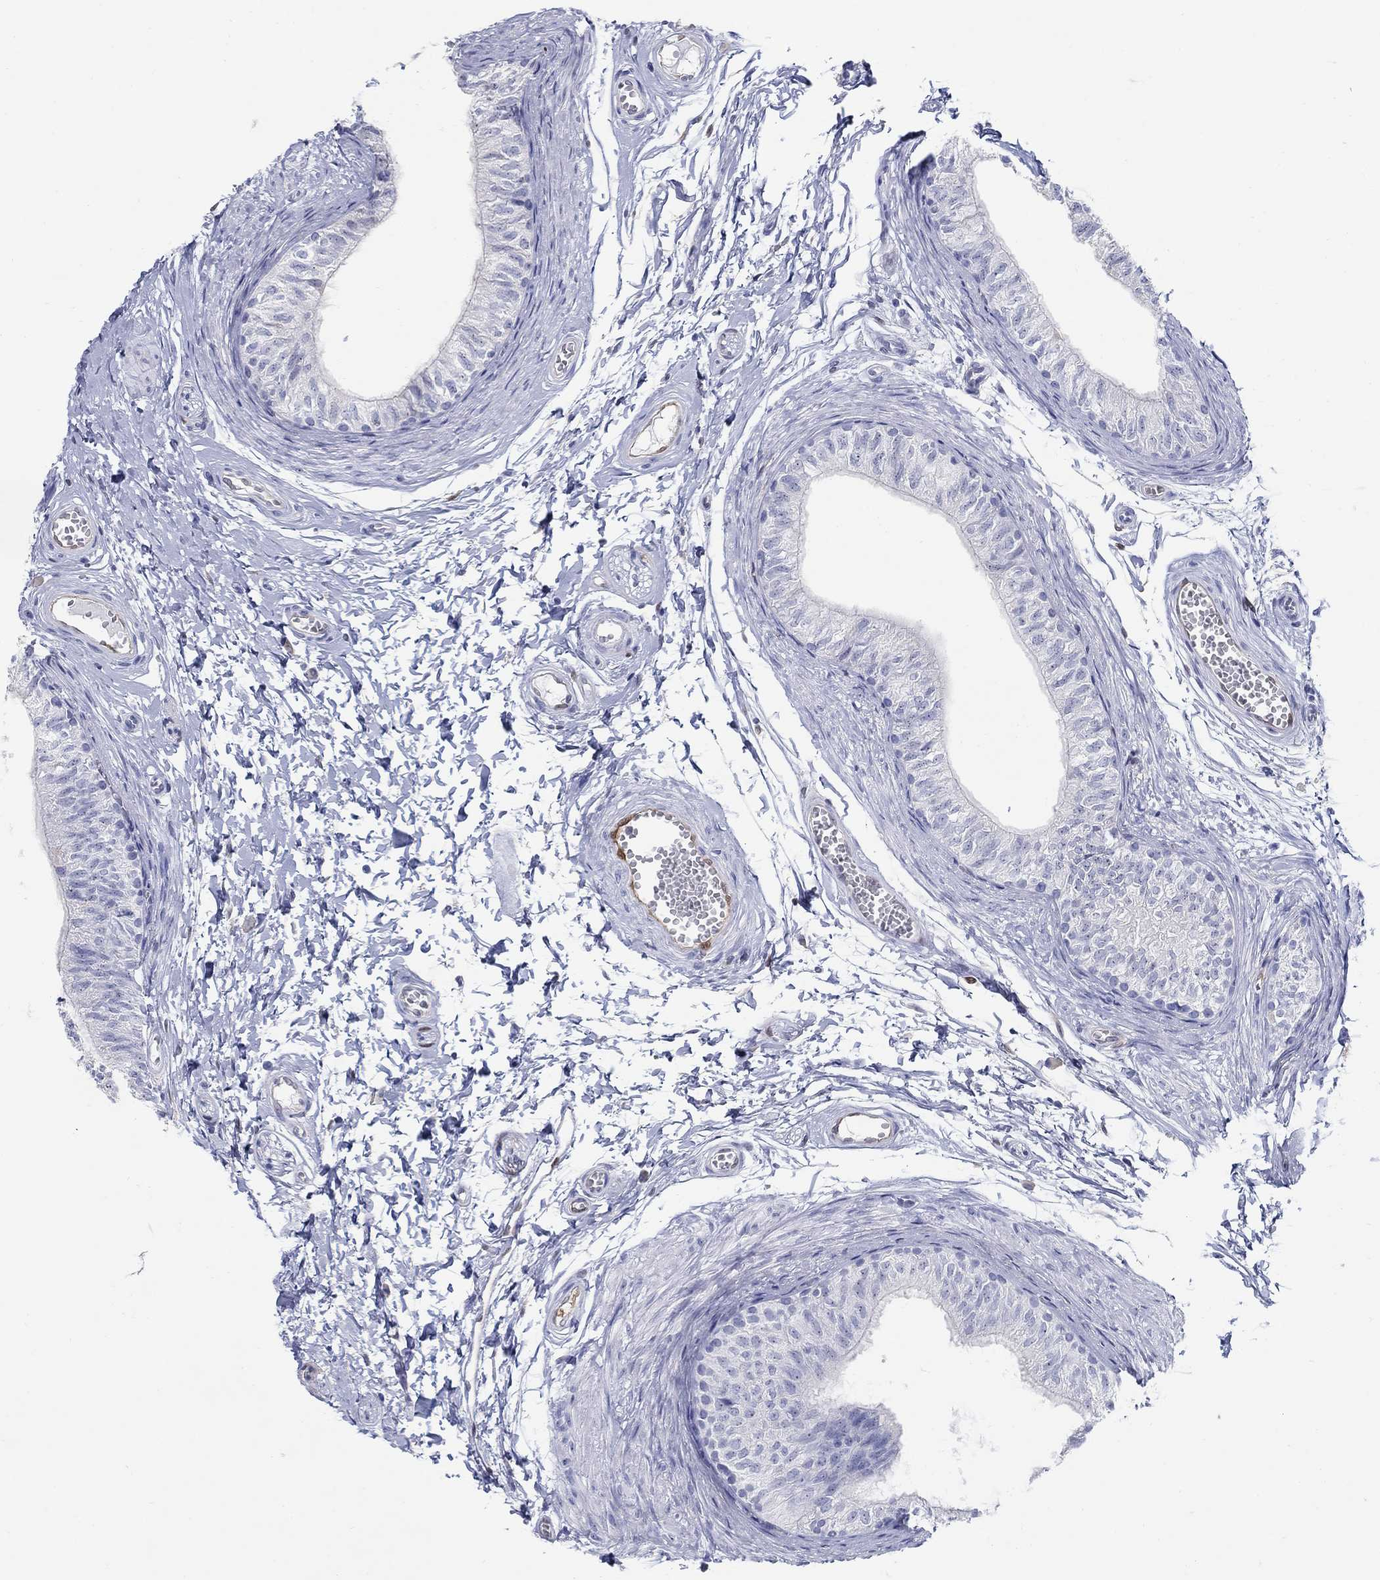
{"staining": {"intensity": "negative", "quantity": "none", "location": "none"}, "tissue": "epididymis", "cell_type": "Glandular cells", "image_type": "normal", "snomed": [{"axis": "morphology", "description": "Normal tissue, NOS"}, {"axis": "topography", "description": "Epididymis"}], "caption": "Immunohistochemical staining of benign epididymis exhibits no significant positivity in glandular cells. (Brightfield microscopy of DAB immunohistochemistry at high magnification).", "gene": "AKR1C1", "patient": {"sex": "male", "age": 22}}